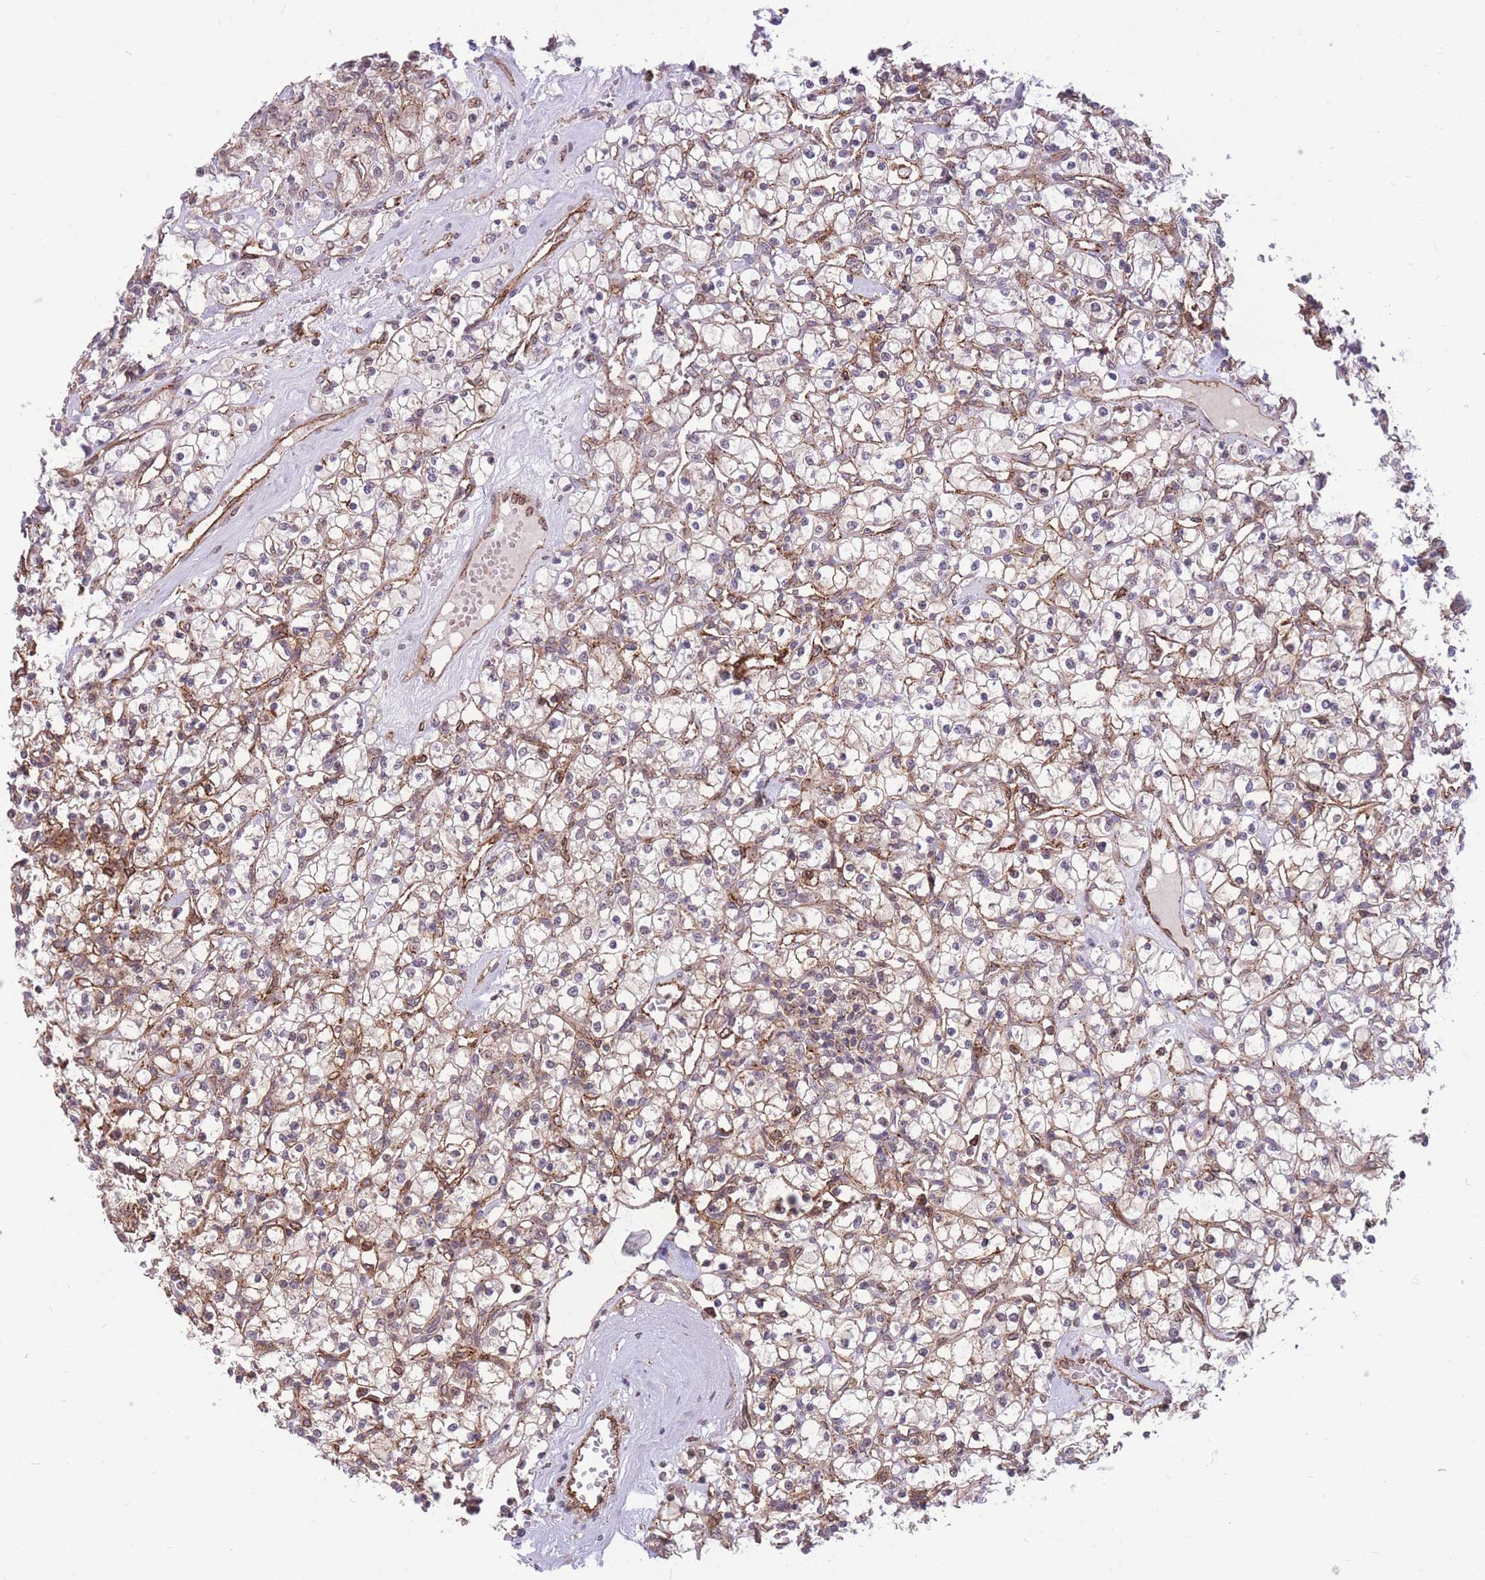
{"staining": {"intensity": "weak", "quantity": "25%-75%", "location": "cytoplasmic/membranous,nuclear"}, "tissue": "renal cancer", "cell_type": "Tumor cells", "image_type": "cancer", "snomed": [{"axis": "morphology", "description": "Adenocarcinoma, NOS"}, {"axis": "topography", "description": "Kidney"}], "caption": "A micrograph of renal adenocarcinoma stained for a protein exhibits weak cytoplasmic/membranous and nuclear brown staining in tumor cells. (Stains: DAB (3,3'-diaminobenzidine) in brown, nuclei in blue, Microscopy: brightfield microscopy at high magnification).", "gene": "TCF20", "patient": {"sex": "female", "age": 59}}